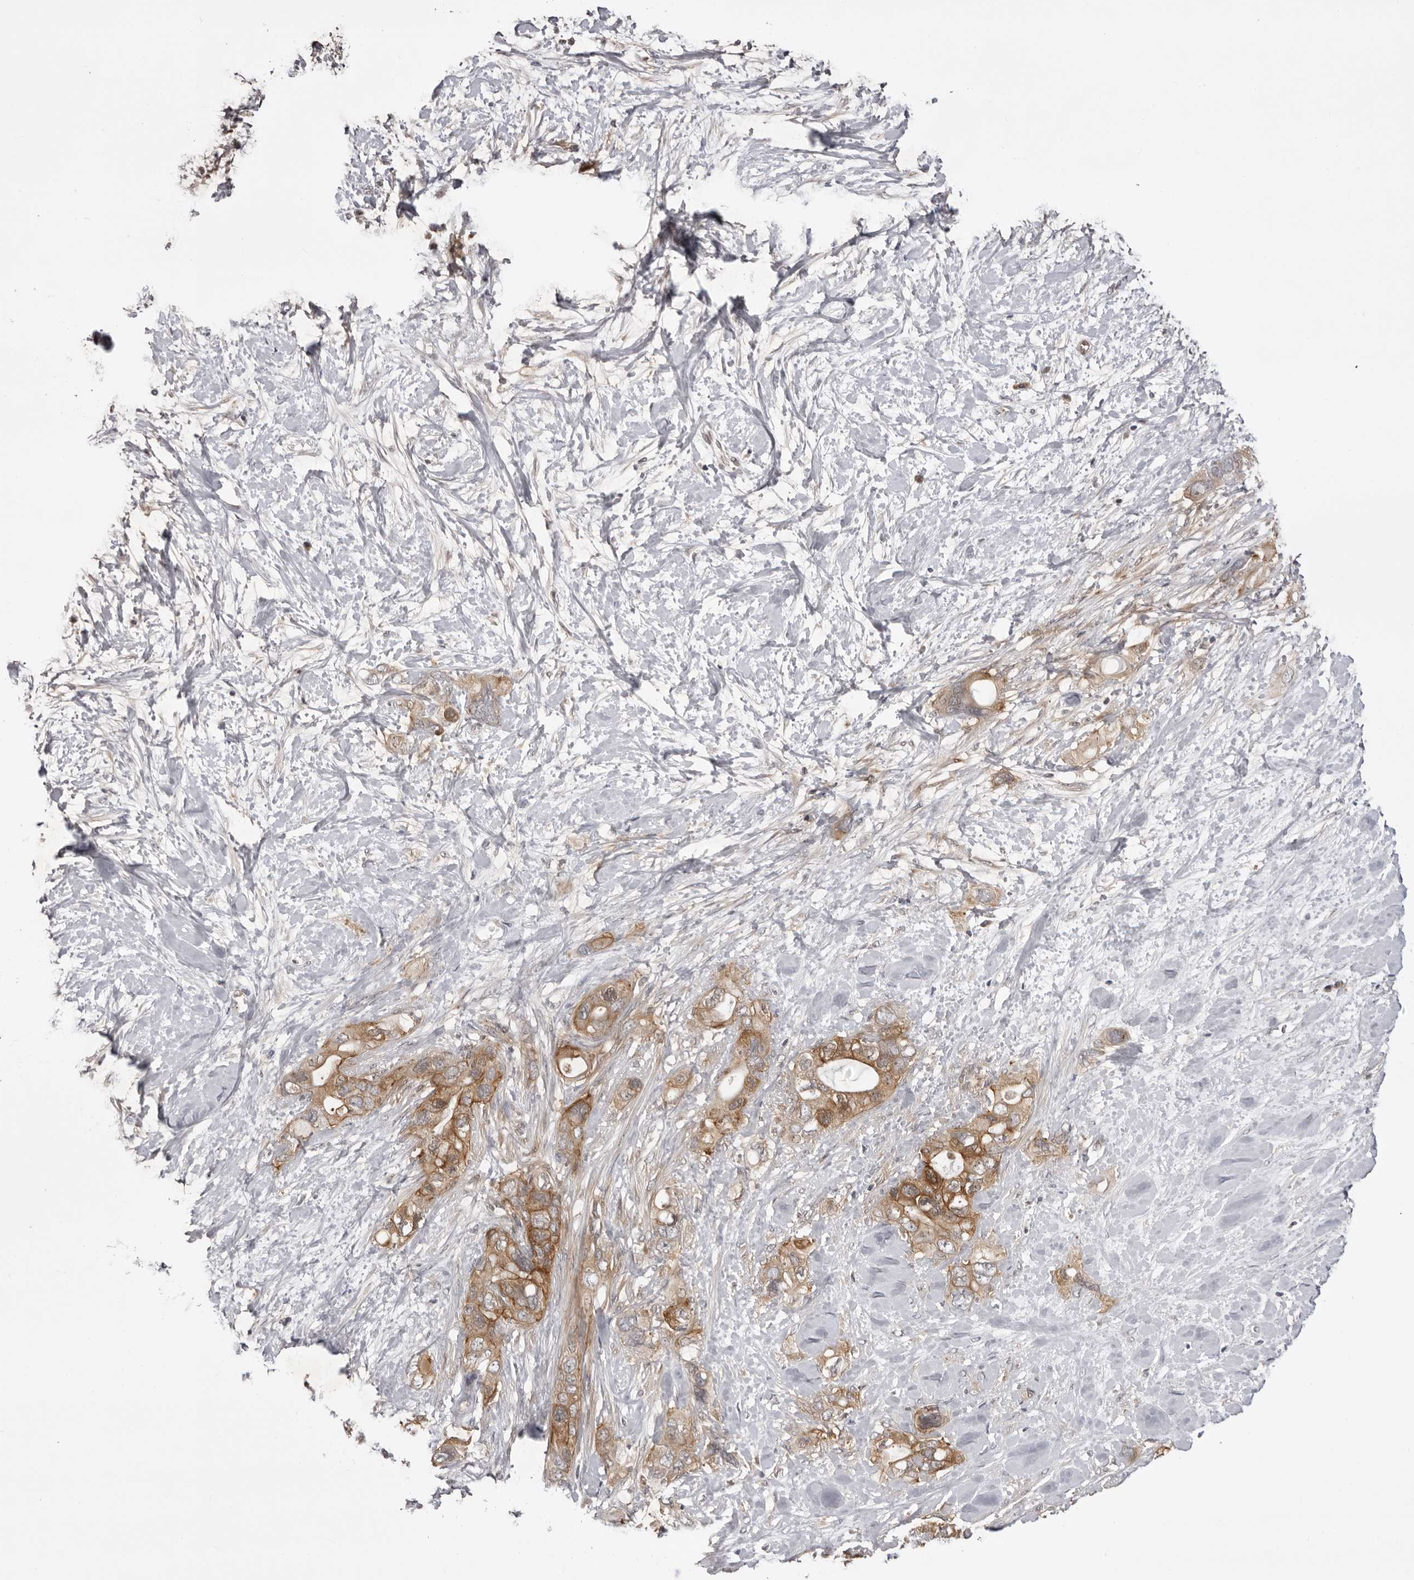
{"staining": {"intensity": "moderate", "quantity": ">75%", "location": "cytoplasmic/membranous"}, "tissue": "pancreatic cancer", "cell_type": "Tumor cells", "image_type": "cancer", "snomed": [{"axis": "morphology", "description": "Adenocarcinoma, NOS"}, {"axis": "topography", "description": "Pancreas"}], "caption": "Immunohistochemical staining of human pancreatic cancer (adenocarcinoma) shows medium levels of moderate cytoplasmic/membranous protein positivity in about >75% of tumor cells.", "gene": "USP43", "patient": {"sex": "female", "age": 56}}